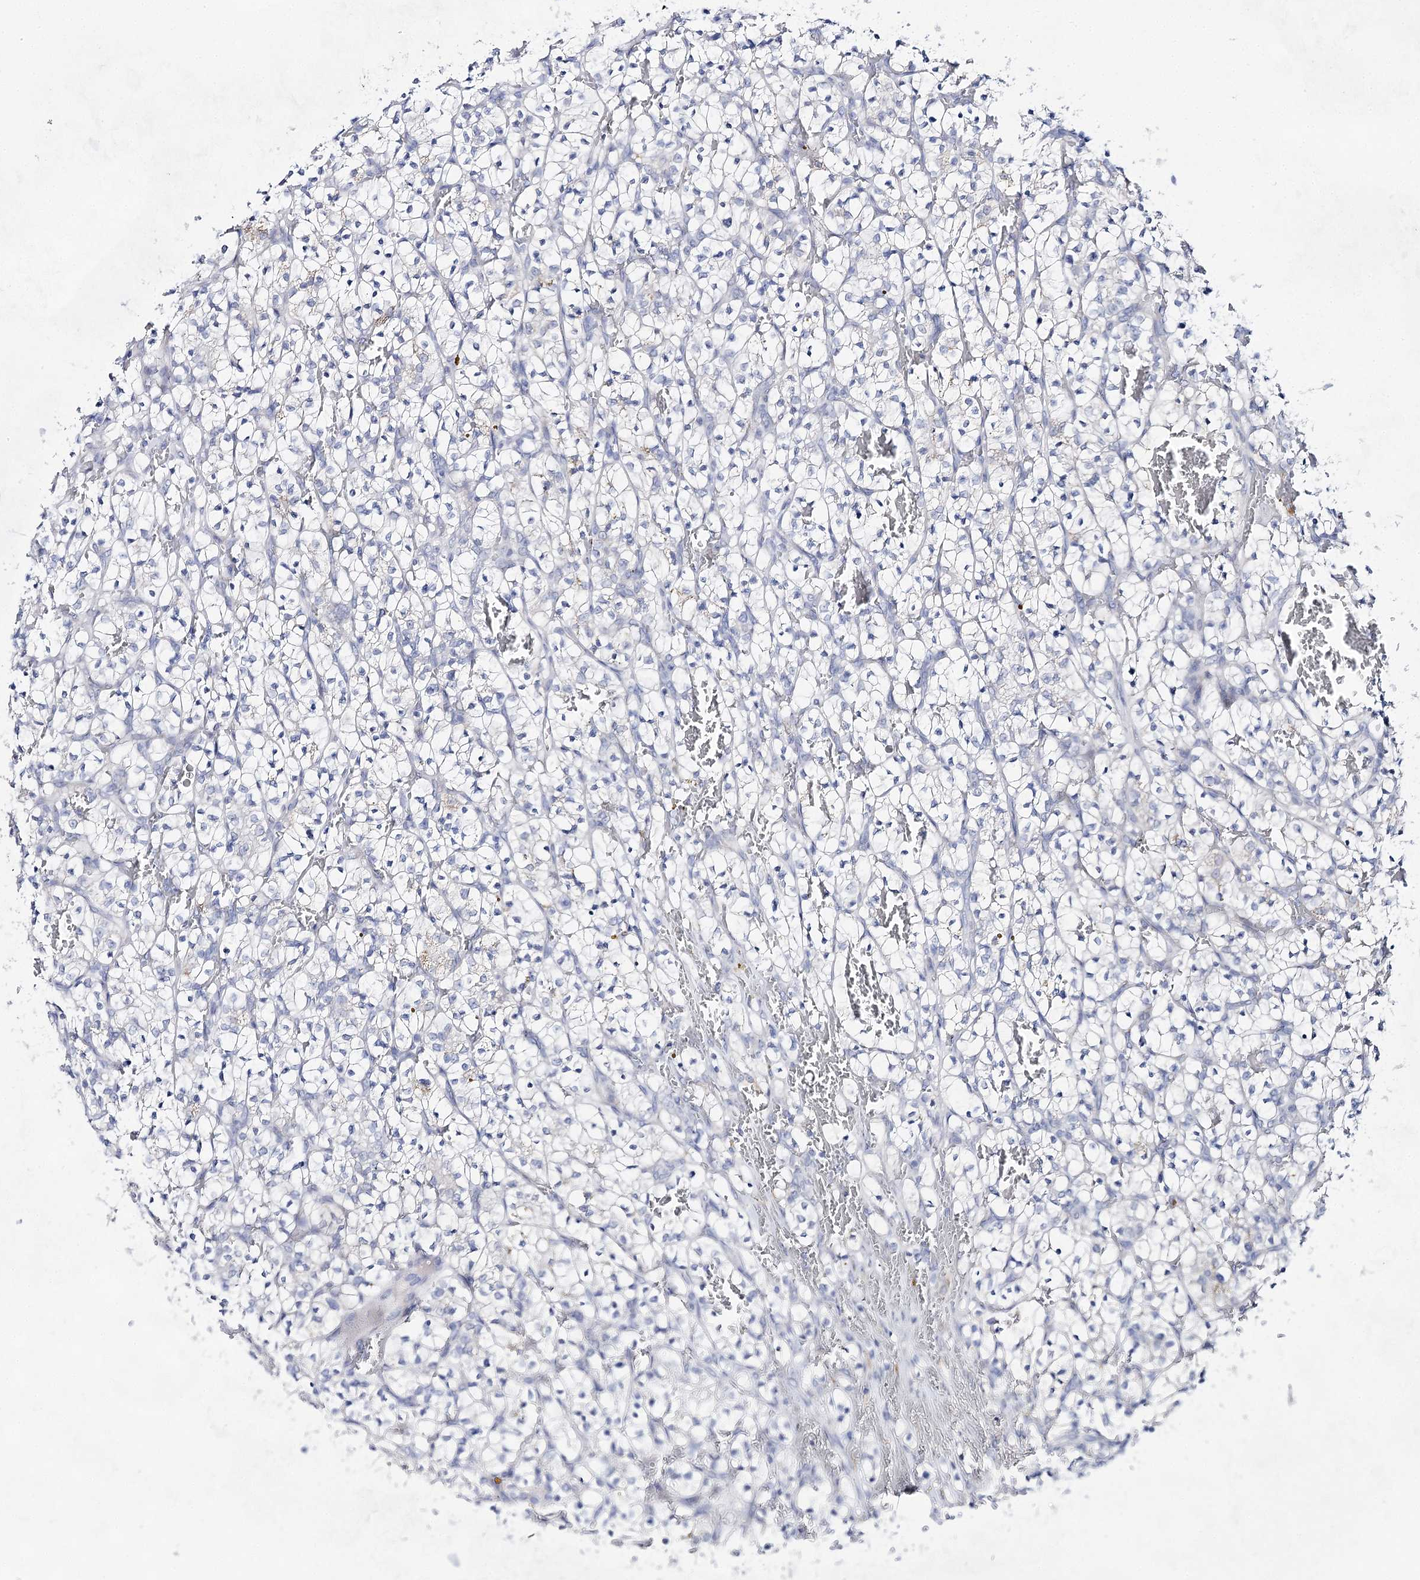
{"staining": {"intensity": "negative", "quantity": "none", "location": "none"}, "tissue": "renal cancer", "cell_type": "Tumor cells", "image_type": "cancer", "snomed": [{"axis": "morphology", "description": "Adenocarcinoma, NOS"}, {"axis": "topography", "description": "Kidney"}], "caption": "An immunohistochemistry histopathology image of adenocarcinoma (renal) is shown. There is no staining in tumor cells of adenocarcinoma (renal).", "gene": "BPHL", "patient": {"sex": "female", "age": 57}}